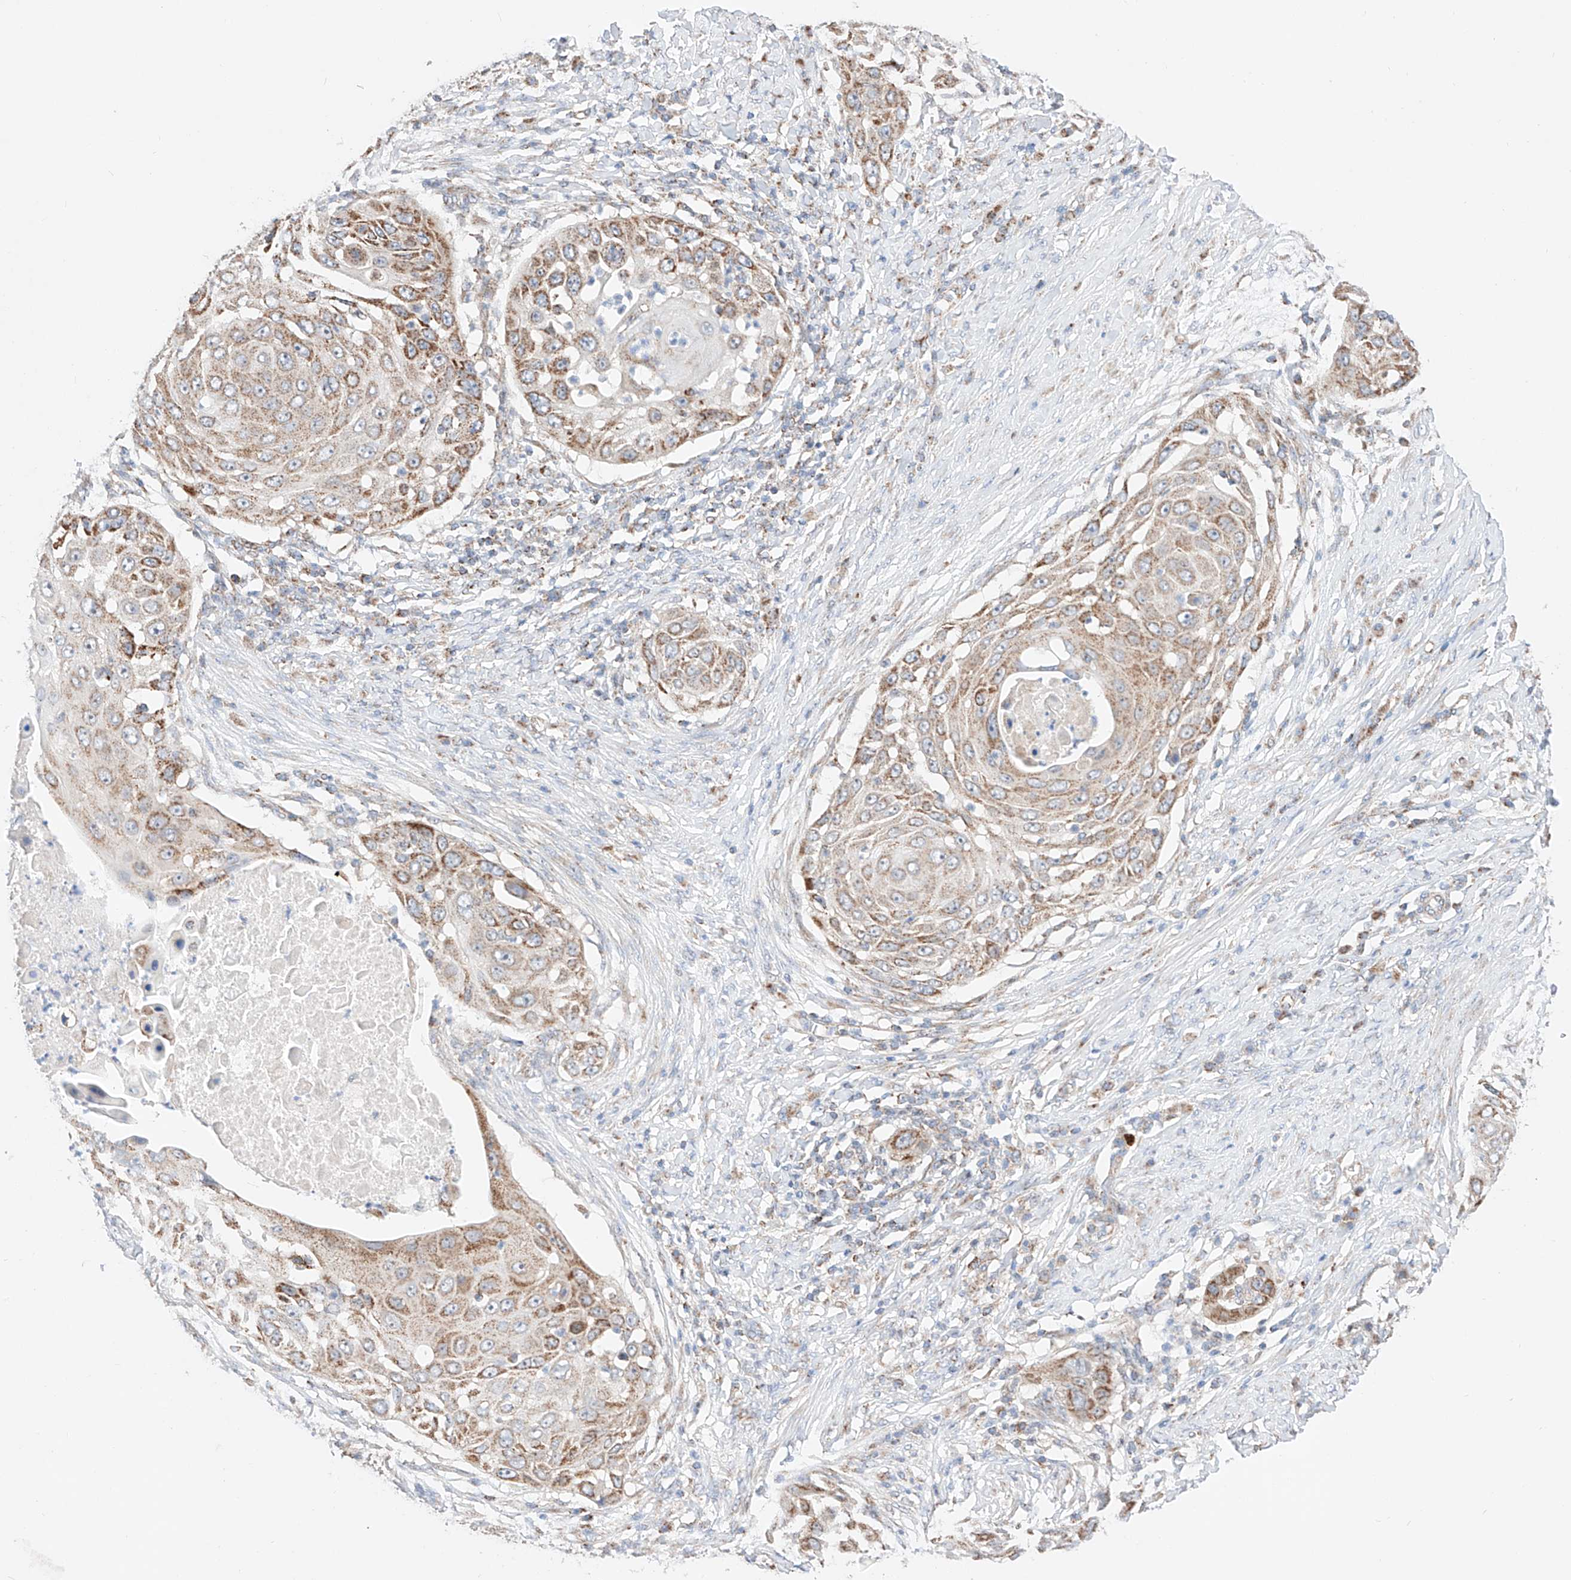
{"staining": {"intensity": "moderate", "quantity": "25%-75%", "location": "cytoplasmic/membranous"}, "tissue": "skin cancer", "cell_type": "Tumor cells", "image_type": "cancer", "snomed": [{"axis": "morphology", "description": "Squamous cell carcinoma, NOS"}, {"axis": "topography", "description": "Skin"}], "caption": "About 25%-75% of tumor cells in skin cancer display moderate cytoplasmic/membranous protein expression as visualized by brown immunohistochemical staining.", "gene": "KTI12", "patient": {"sex": "female", "age": 44}}